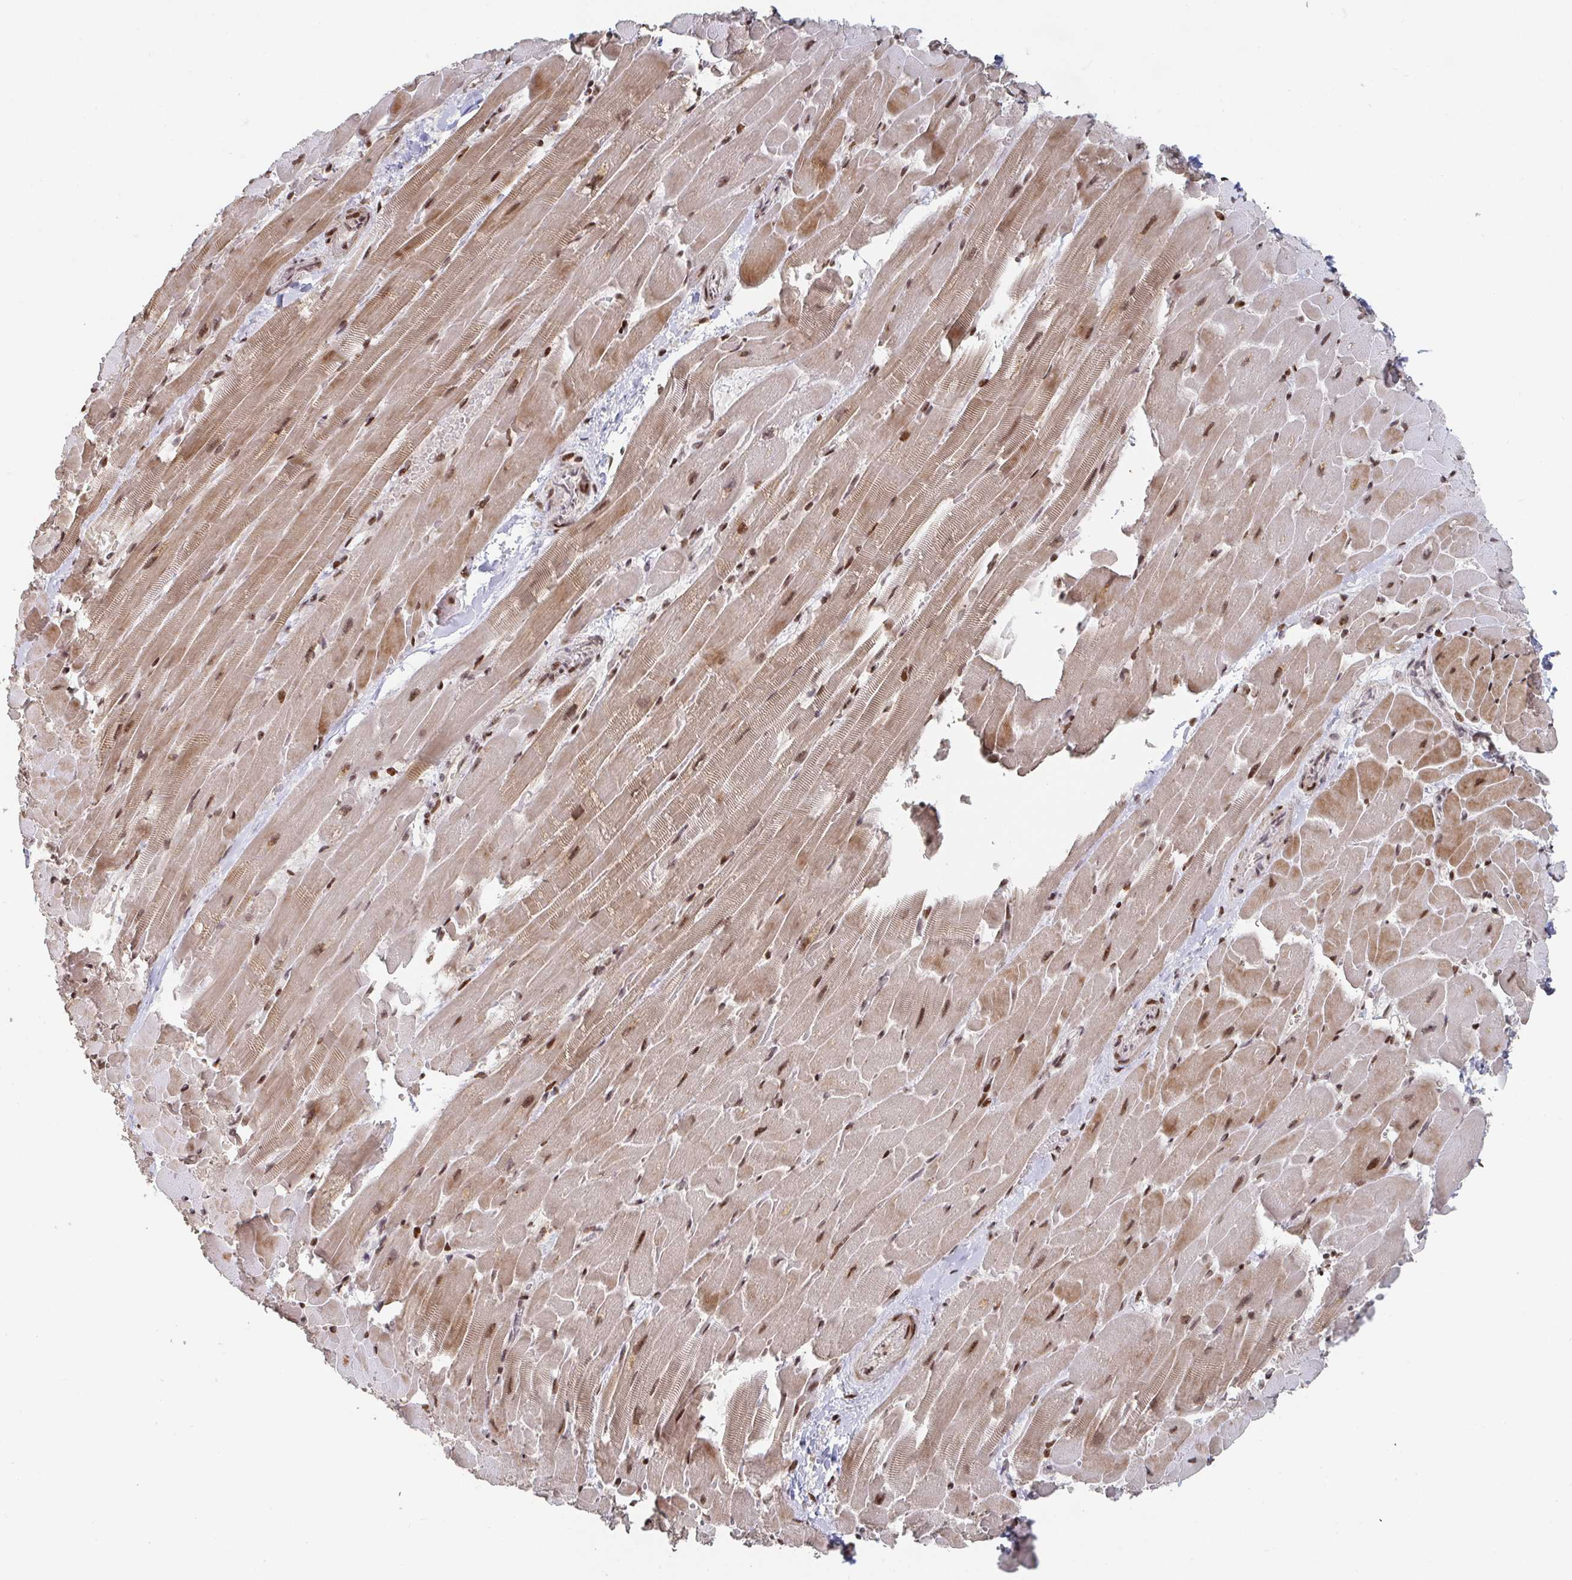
{"staining": {"intensity": "moderate", "quantity": ">75%", "location": "cytoplasmic/membranous,nuclear"}, "tissue": "heart muscle", "cell_type": "Cardiomyocytes", "image_type": "normal", "snomed": [{"axis": "morphology", "description": "Normal tissue, NOS"}, {"axis": "topography", "description": "Heart"}], "caption": "An IHC photomicrograph of benign tissue is shown. Protein staining in brown labels moderate cytoplasmic/membranous,nuclear positivity in heart muscle within cardiomyocytes.", "gene": "ZDHHC12", "patient": {"sex": "male", "age": 37}}